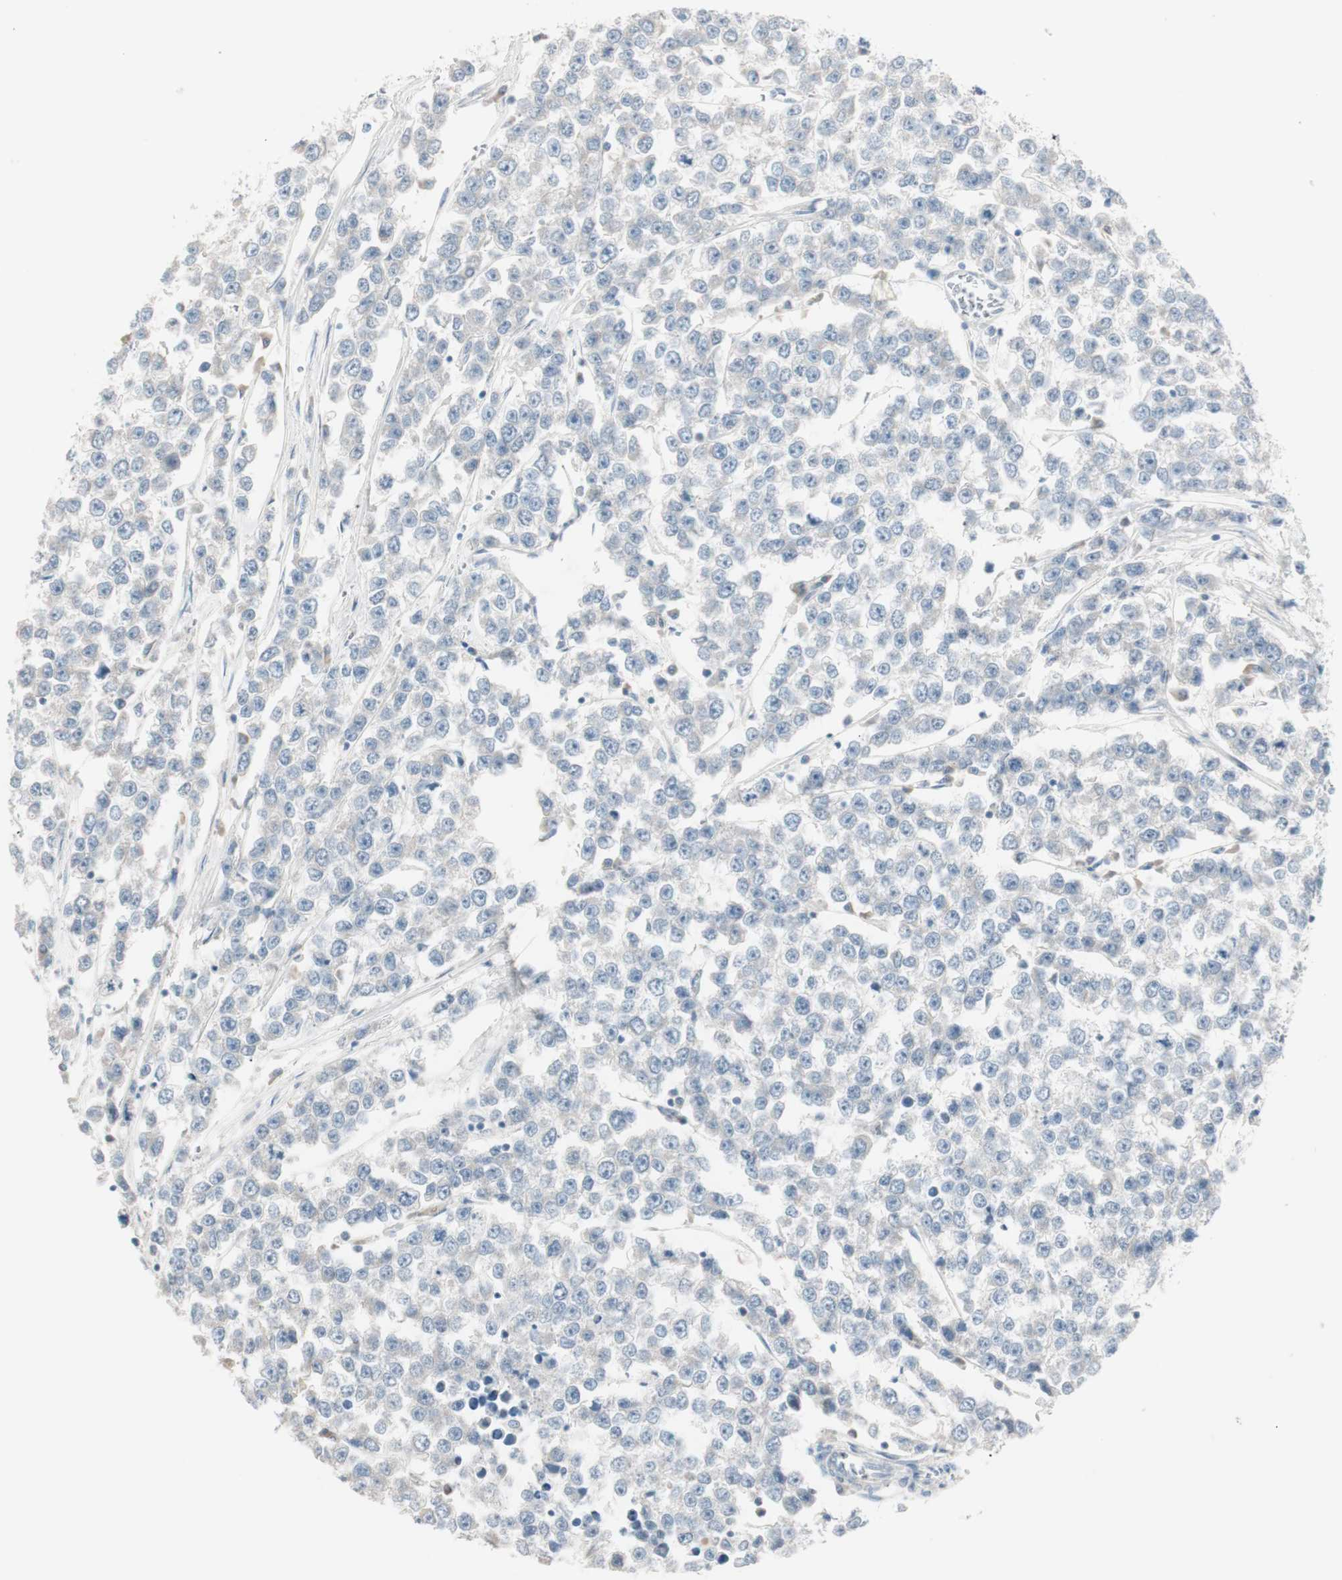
{"staining": {"intensity": "negative", "quantity": "none", "location": "none"}, "tissue": "testis cancer", "cell_type": "Tumor cells", "image_type": "cancer", "snomed": [{"axis": "morphology", "description": "Seminoma, NOS"}, {"axis": "morphology", "description": "Carcinoma, Embryonal, NOS"}, {"axis": "topography", "description": "Testis"}], "caption": "The micrograph shows no significant staining in tumor cells of testis cancer.", "gene": "KHK", "patient": {"sex": "male", "age": 52}}